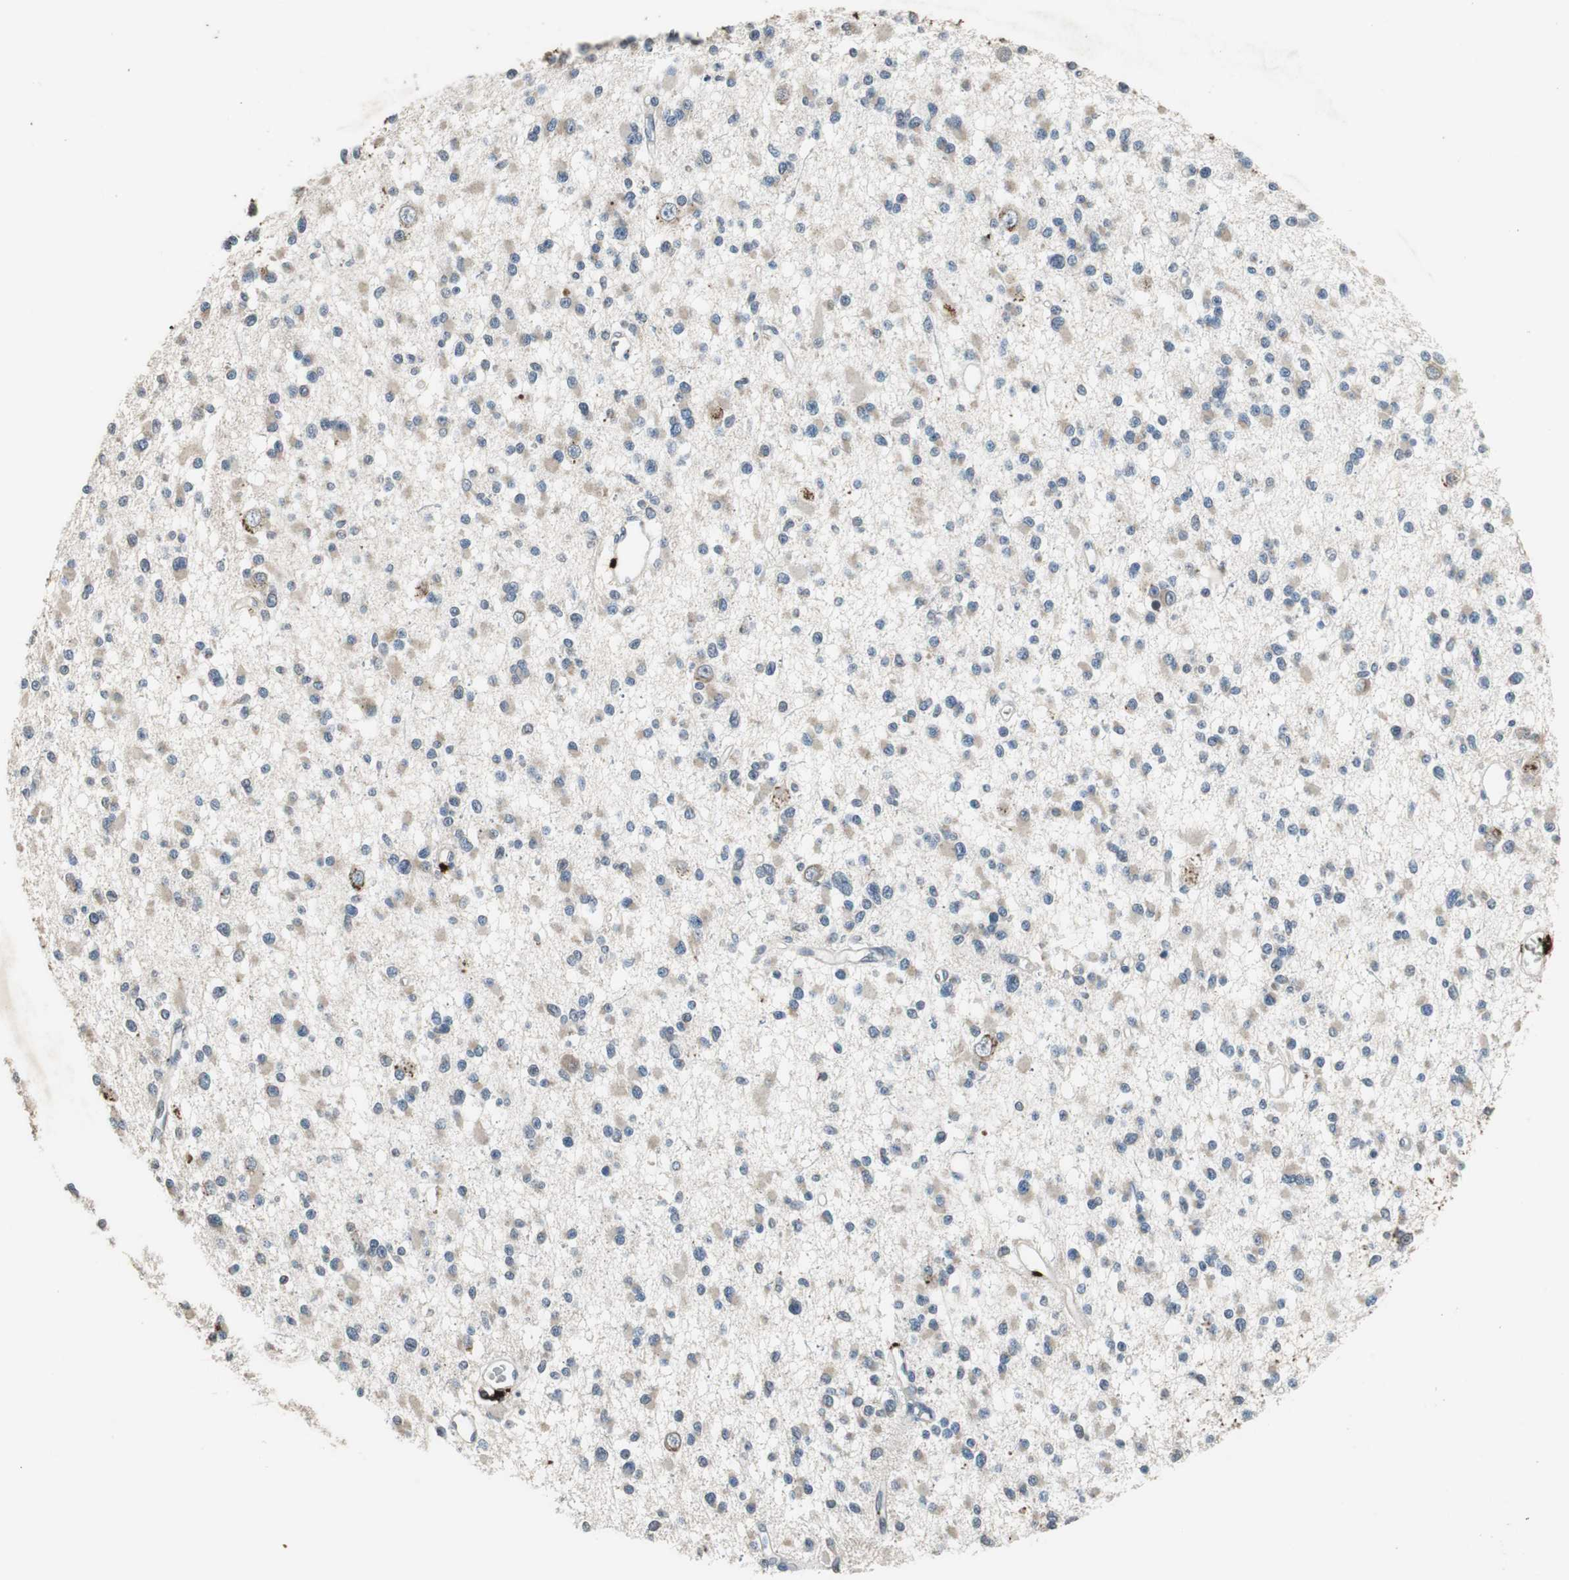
{"staining": {"intensity": "weak", "quantity": "25%-75%", "location": "cytoplasmic/membranous"}, "tissue": "glioma", "cell_type": "Tumor cells", "image_type": "cancer", "snomed": [{"axis": "morphology", "description": "Glioma, malignant, Low grade"}, {"axis": "topography", "description": "Brain"}], "caption": "DAB (3,3'-diaminobenzidine) immunohistochemical staining of glioma exhibits weak cytoplasmic/membranous protein expression in about 25%-75% of tumor cells.", "gene": "PI4KB", "patient": {"sex": "female", "age": 22}}